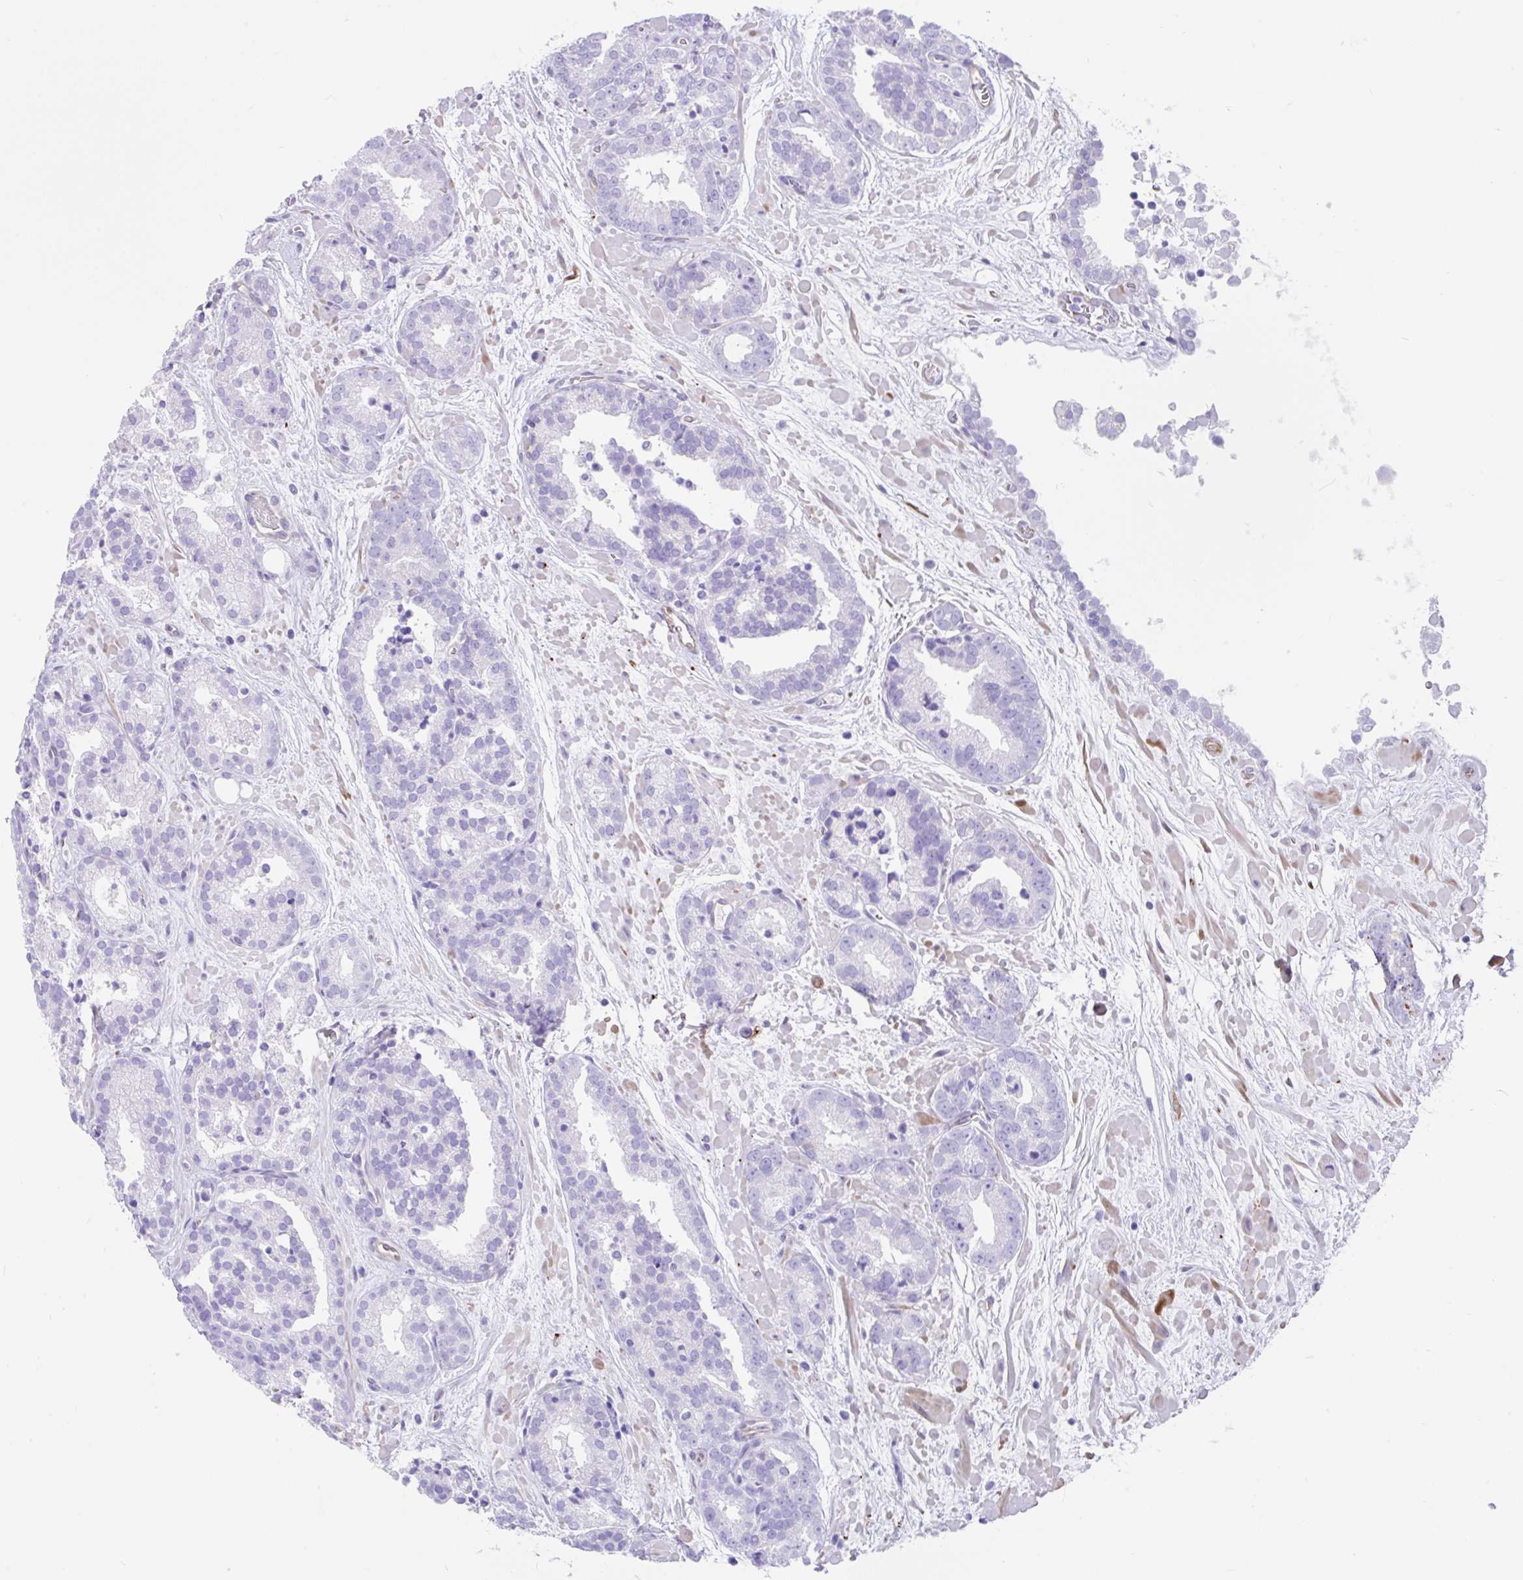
{"staining": {"intensity": "negative", "quantity": "none", "location": "none"}, "tissue": "prostate cancer", "cell_type": "Tumor cells", "image_type": "cancer", "snomed": [{"axis": "morphology", "description": "Adenocarcinoma, High grade"}, {"axis": "topography", "description": "Prostate"}], "caption": "Tumor cells show no significant protein staining in prostate high-grade adenocarcinoma.", "gene": "FAM107A", "patient": {"sex": "male", "age": 66}}